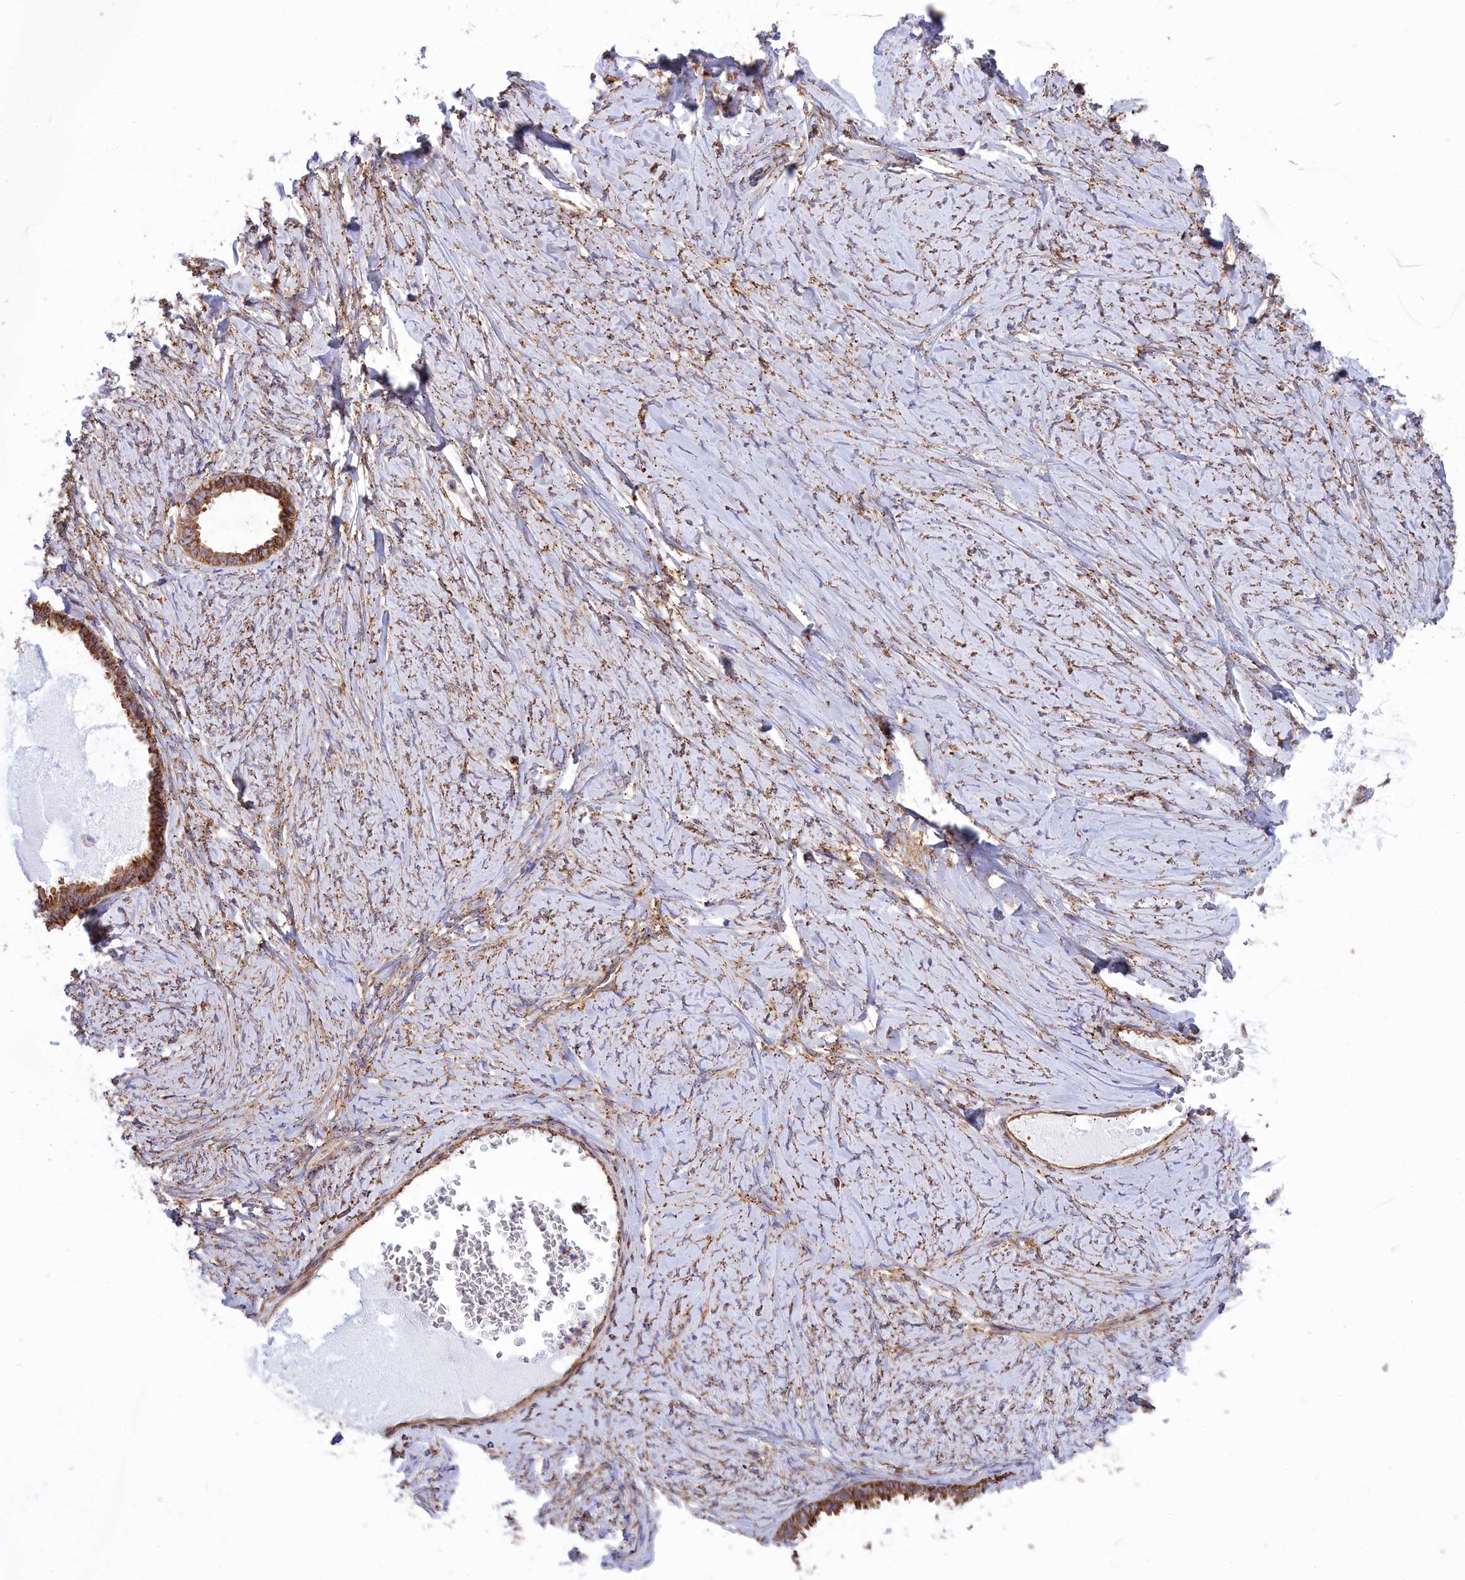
{"staining": {"intensity": "strong", "quantity": ">75%", "location": "cytoplasmic/membranous"}, "tissue": "ovarian cancer", "cell_type": "Tumor cells", "image_type": "cancer", "snomed": [{"axis": "morphology", "description": "Cystadenocarcinoma, serous, NOS"}, {"axis": "topography", "description": "Ovary"}], "caption": "The micrograph displays a brown stain indicating the presence of a protein in the cytoplasmic/membranous of tumor cells in serous cystadenocarcinoma (ovarian).", "gene": "SEPTIN9", "patient": {"sex": "female", "age": 79}}